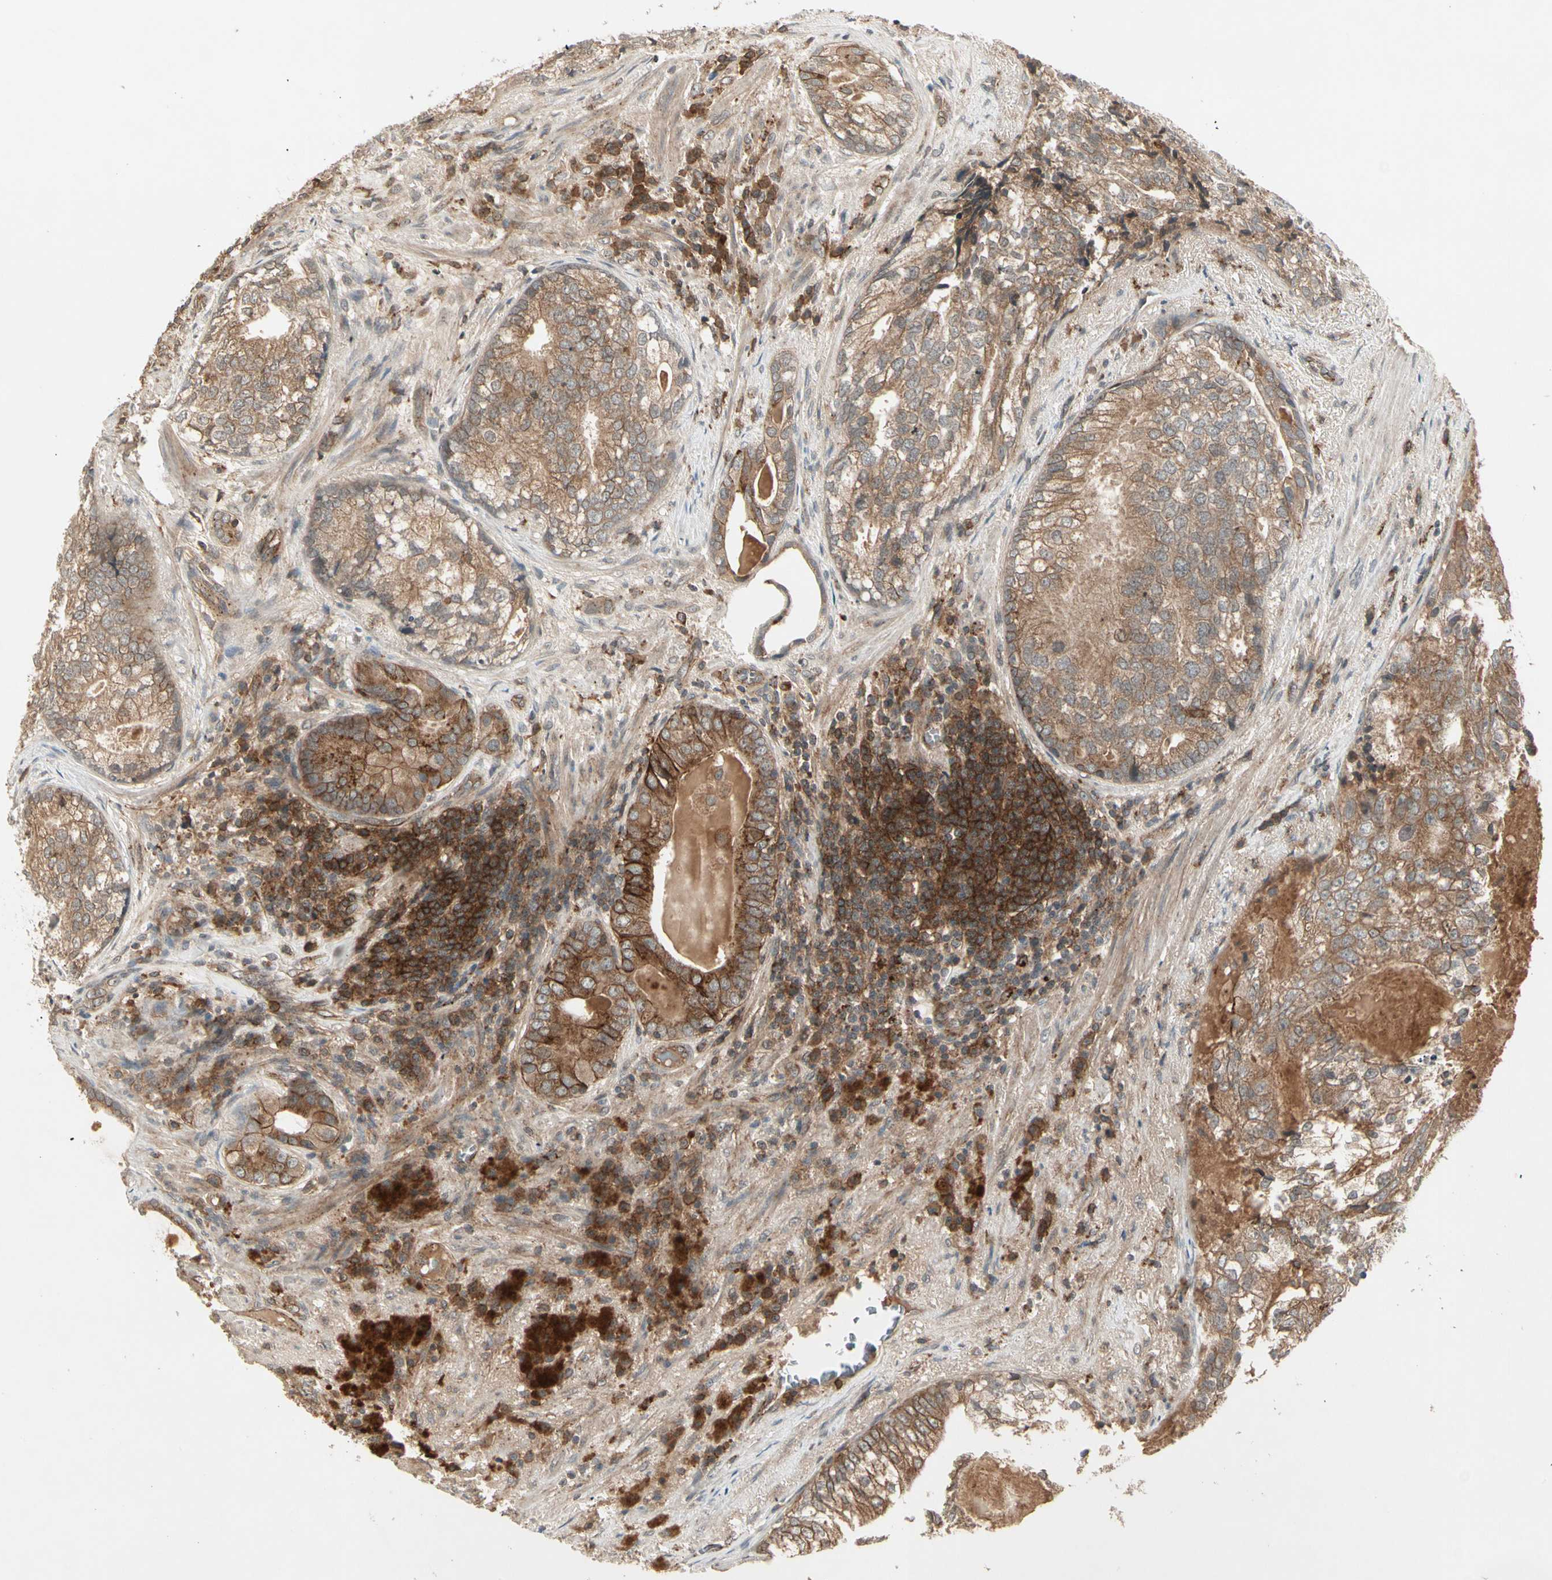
{"staining": {"intensity": "strong", "quantity": ">75%", "location": "cytoplasmic/membranous"}, "tissue": "prostate cancer", "cell_type": "Tumor cells", "image_type": "cancer", "snomed": [{"axis": "morphology", "description": "Adenocarcinoma, High grade"}, {"axis": "topography", "description": "Prostate"}], "caption": "High-magnification brightfield microscopy of prostate cancer stained with DAB (3,3'-diaminobenzidine) (brown) and counterstained with hematoxylin (blue). tumor cells exhibit strong cytoplasmic/membranous expression is identified in approximately>75% of cells.", "gene": "FLOT1", "patient": {"sex": "male", "age": 66}}